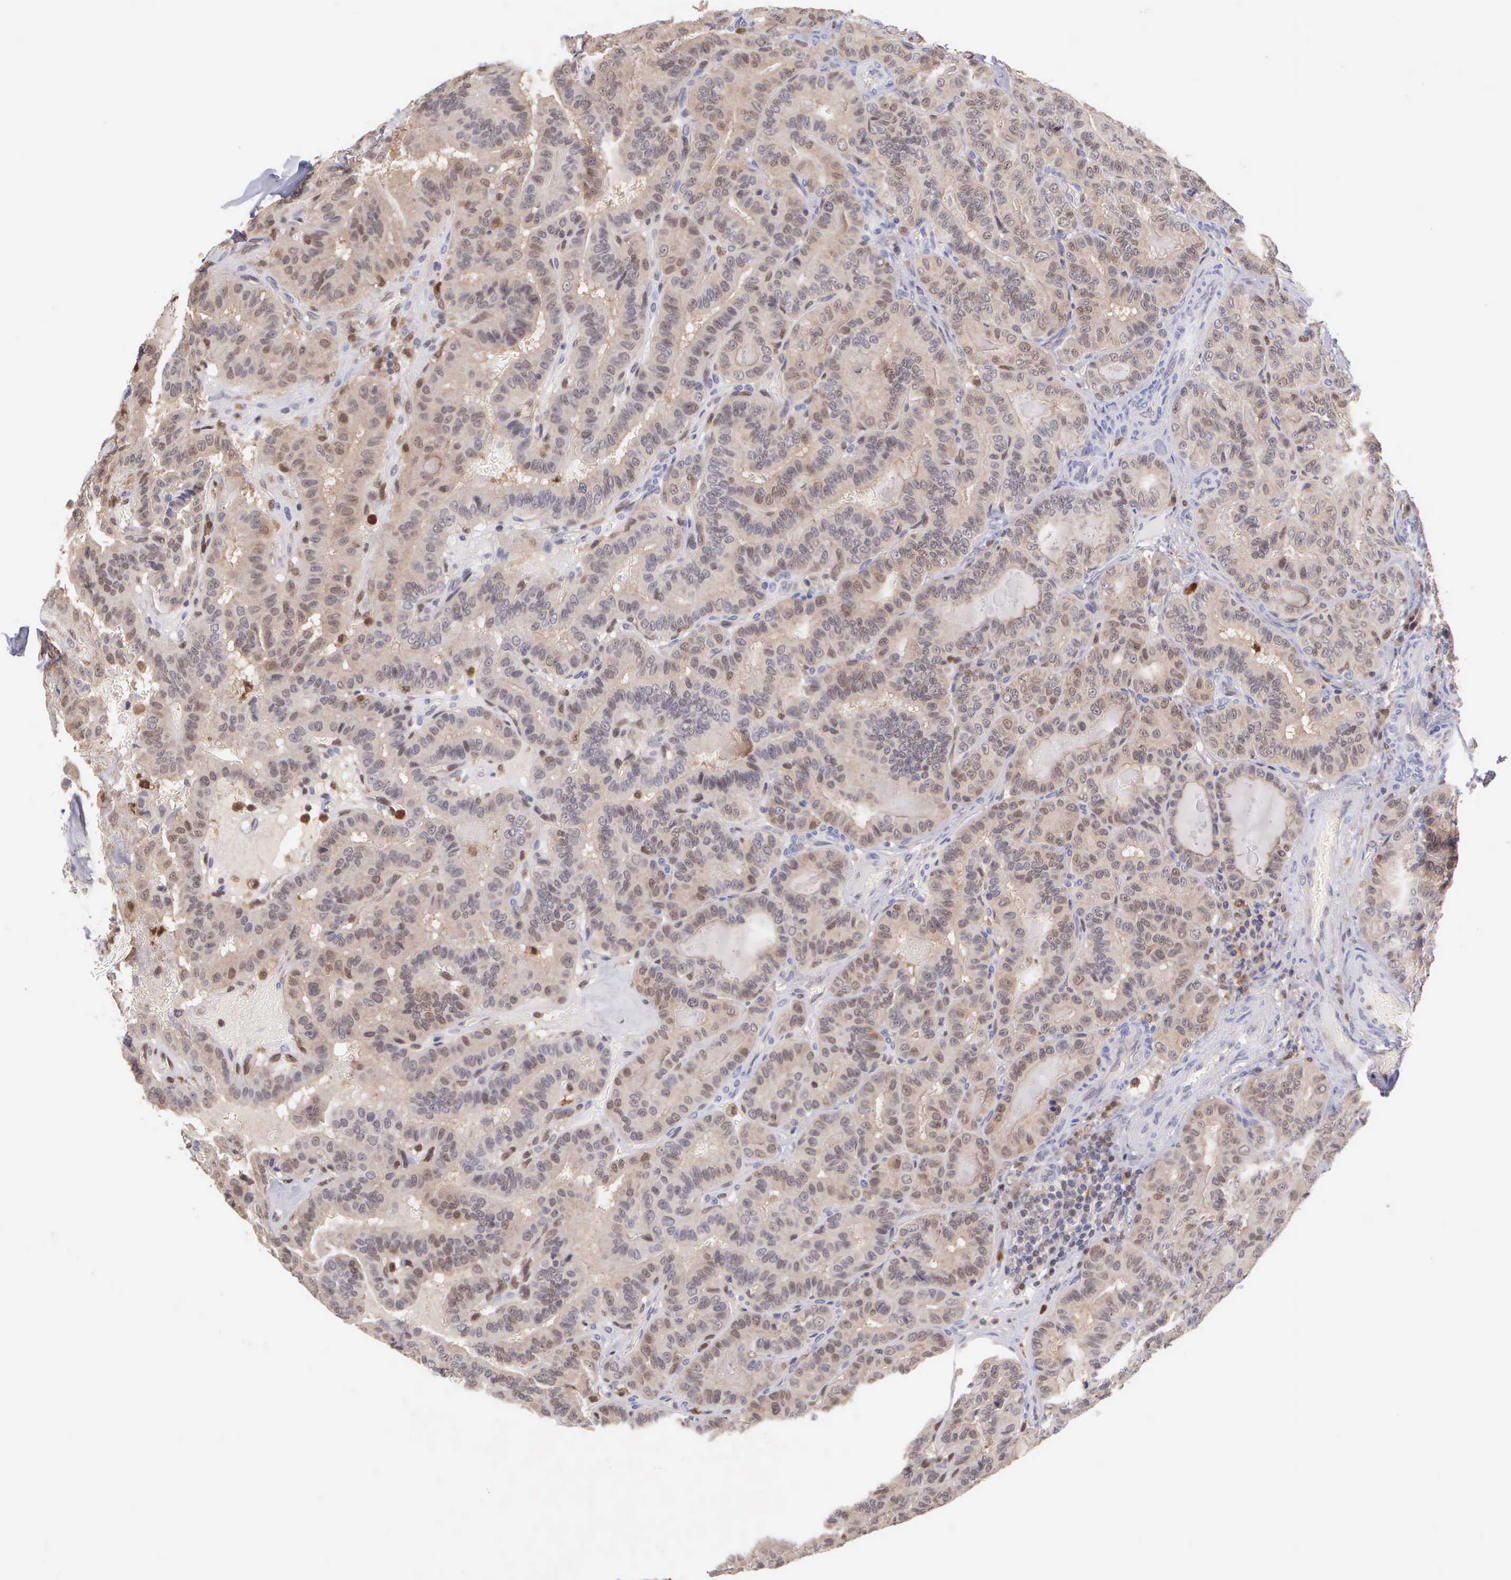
{"staining": {"intensity": "weak", "quantity": ">75%", "location": "cytoplasmic/membranous"}, "tissue": "thyroid cancer", "cell_type": "Tumor cells", "image_type": "cancer", "snomed": [{"axis": "morphology", "description": "Papillary adenocarcinoma, NOS"}, {"axis": "topography", "description": "Thyroid gland"}], "caption": "Thyroid cancer (papillary adenocarcinoma) stained for a protein (brown) displays weak cytoplasmic/membranous positive expression in approximately >75% of tumor cells.", "gene": "BID", "patient": {"sex": "male", "age": 87}}